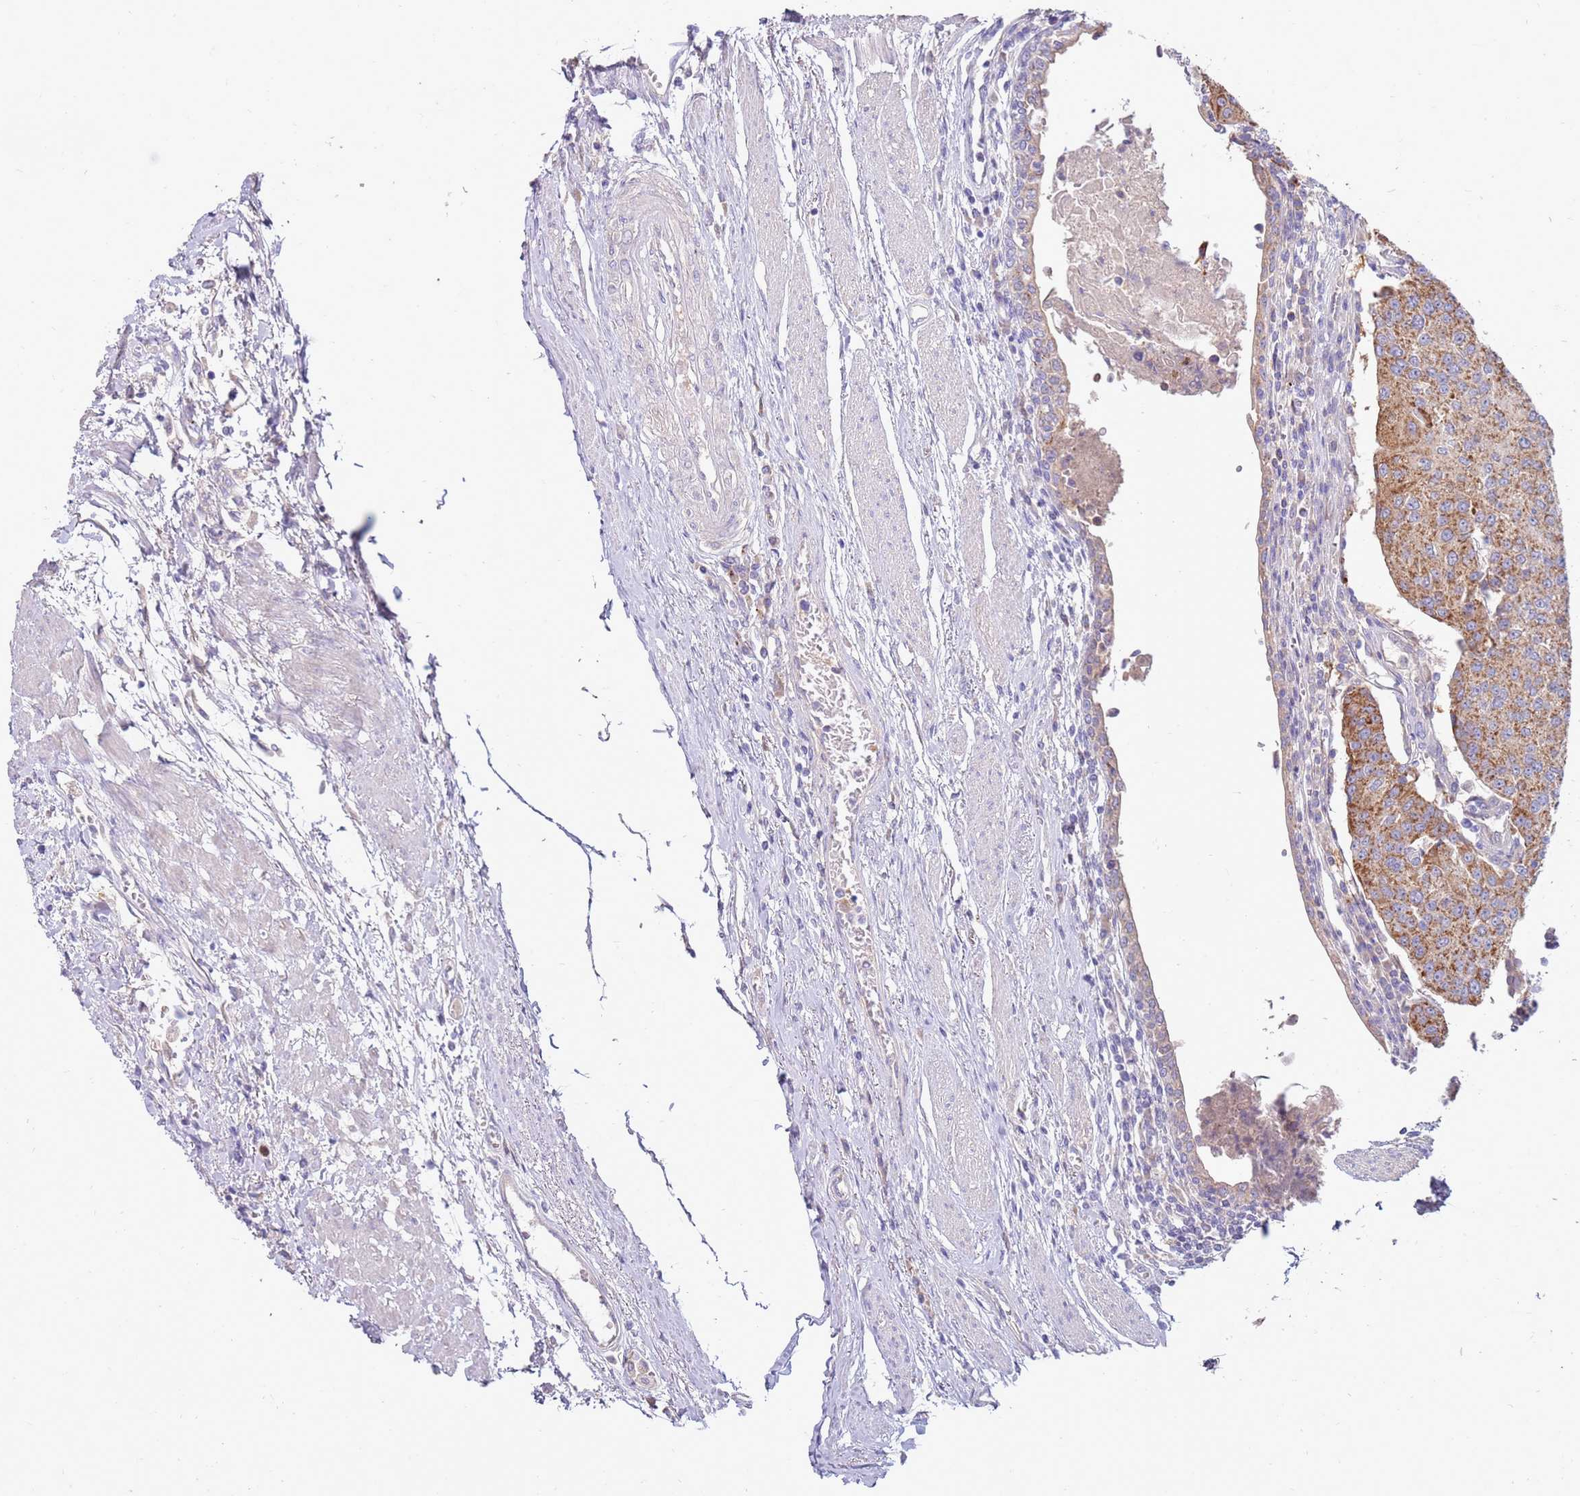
{"staining": {"intensity": "moderate", "quantity": "25%-75%", "location": "cytoplasmic/membranous"}, "tissue": "urothelial cancer", "cell_type": "Tumor cells", "image_type": "cancer", "snomed": [{"axis": "morphology", "description": "Urothelial carcinoma, High grade"}, {"axis": "topography", "description": "Urinary bladder"}], "caption": "Brown immunohistochemical staining in human urothelial cancer exhibits moderate cytoplasmic/membranous positivity in about 25%-75% of tumor cells. Using DAB (brown) and hematoxylin (blue) stains, captured at high magnification using brightfield microscopy.", "gene": "SLC44A4", "patient": {"sex": "female", "age": 85}}